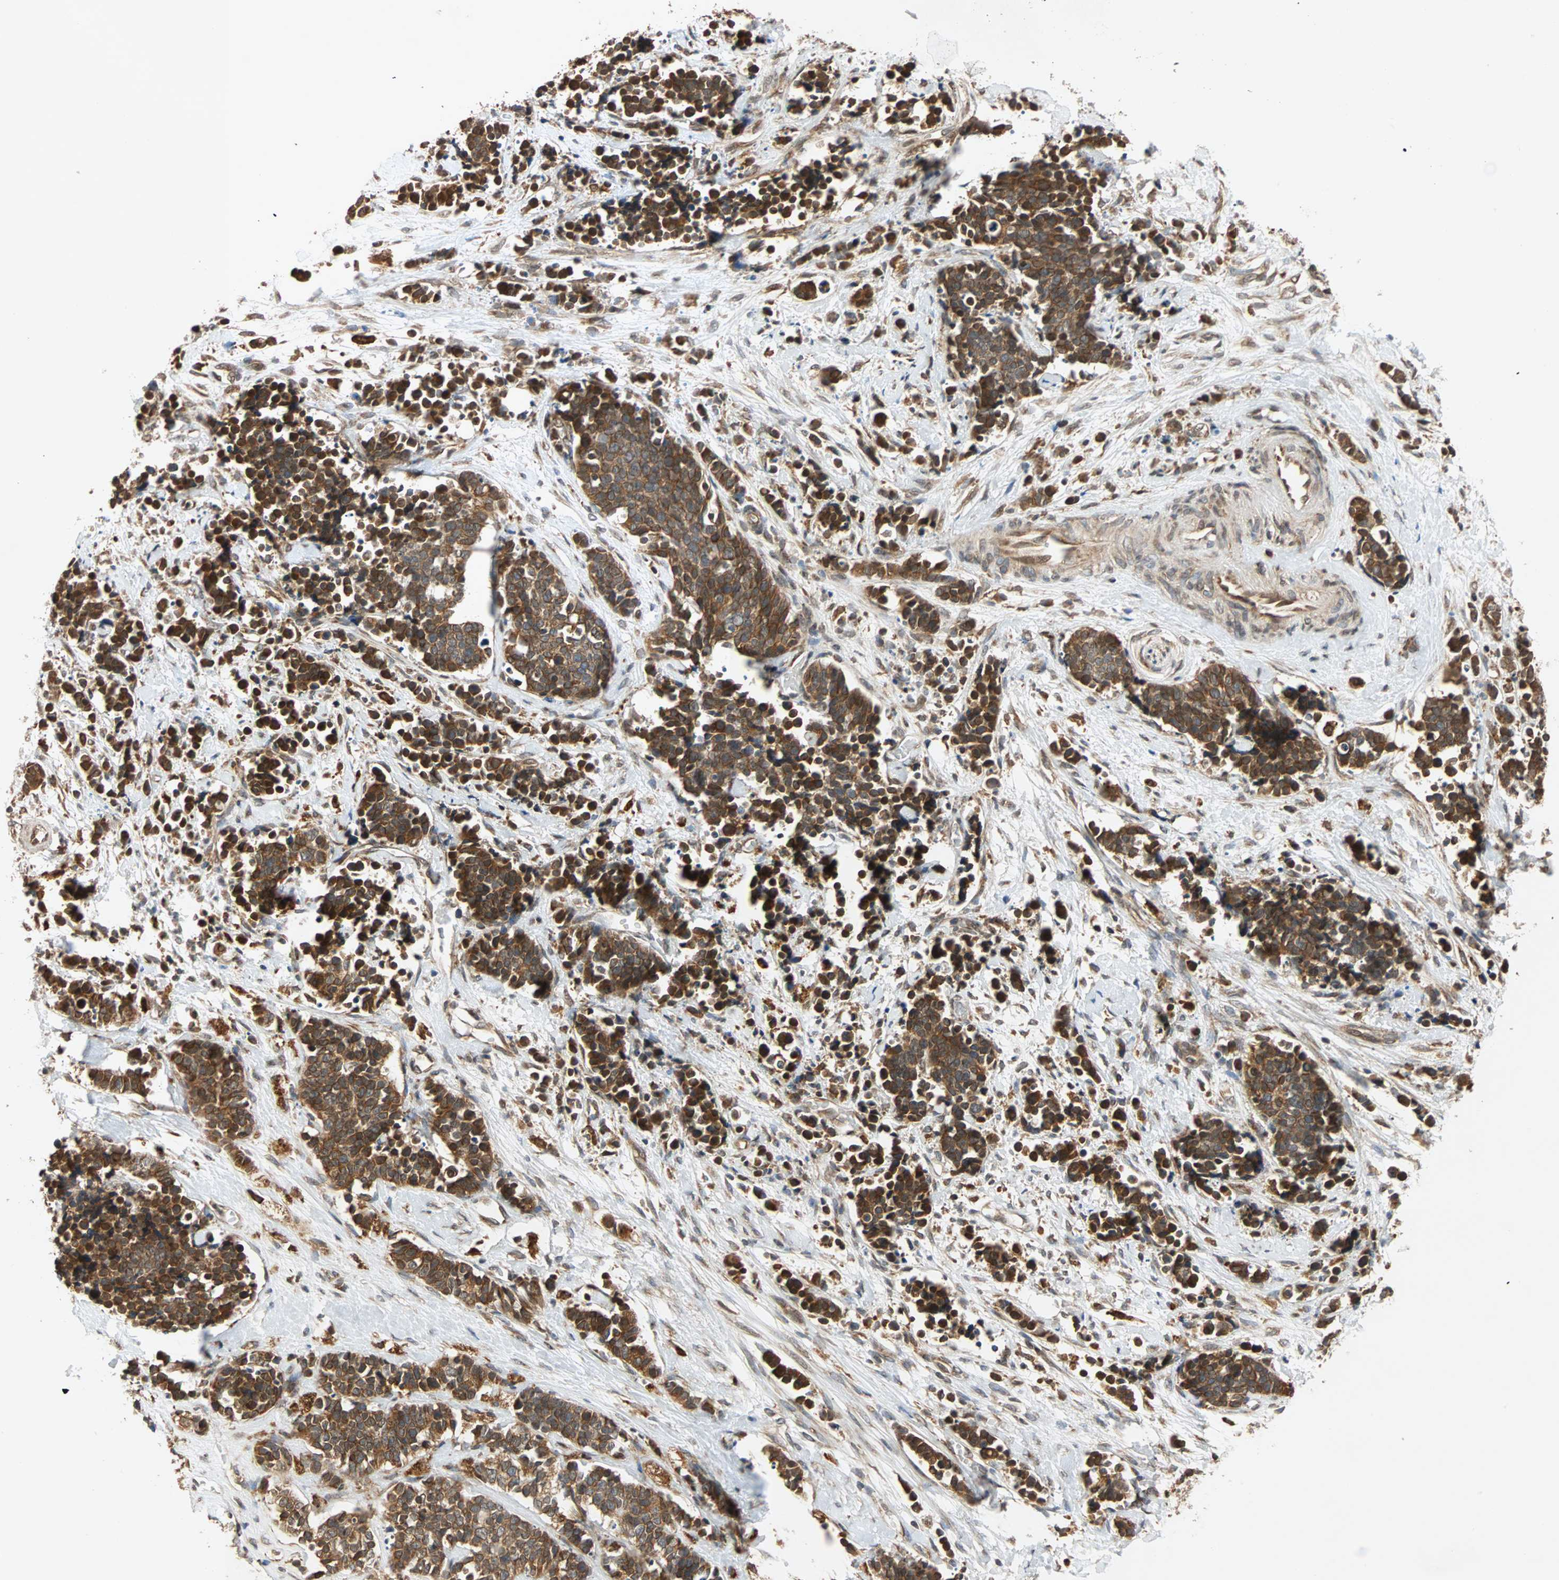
{"staining": {"intensity": "strong", "quantity": ">75%", "location": "cytoplasmic/membranous"}, "tissue": "cervical cancer", "cell_type": "Tumor cells", "image_type": "cancer", "snomed": [{"axis": "morphology", "description": "Squamous cell carcinoma, NOS"}, {"axis": "topography", "description": "Cervix"}], "caption": "Cervical cancer stained with a protein marker shows strong staining in tumor cells.", "gene": "AUP1", "patient": {"sex": "female", "age": 35}}